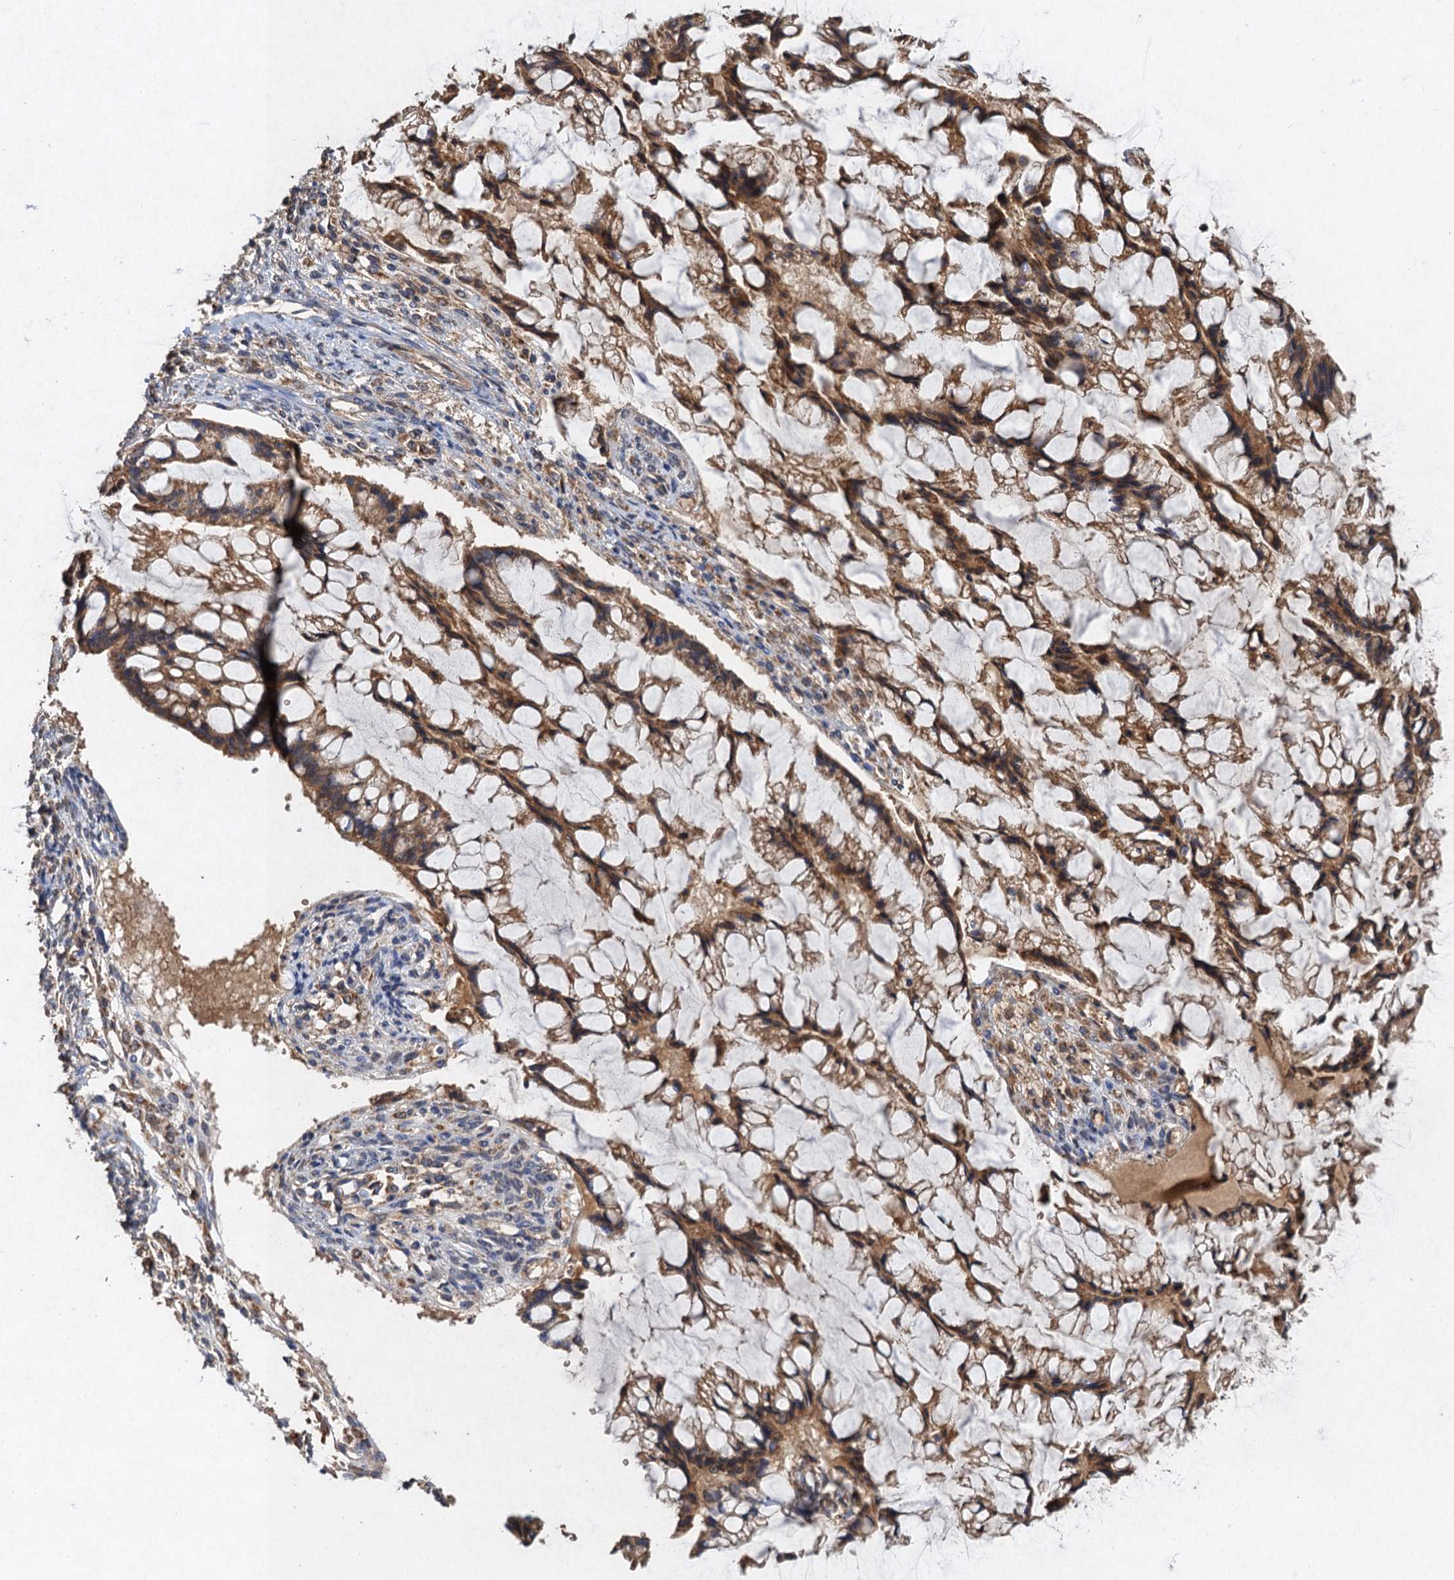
{"staining": {"intensity": "moderate", "quantity": ">75%", "location": "cytoplasmic/membranous"}, "tissue": "ovarian cancer", "cell_type": "Tumor cells", "image_type": "cancer", "snomed": [{"axis": "morphology", "description": "Cystadenocarcinoma, mucinous, NOS"}, {"axis": "topography", "description": "Ovary"}], "caption": "Mucinous cystadenocarcinoma (ovarian) stained with IHC shows moderate cytoplasmic/membranous staining in about >75% of tumor cells.", "gene": "NDUFA13", "patient": {"sex": "female", "age": 73}}